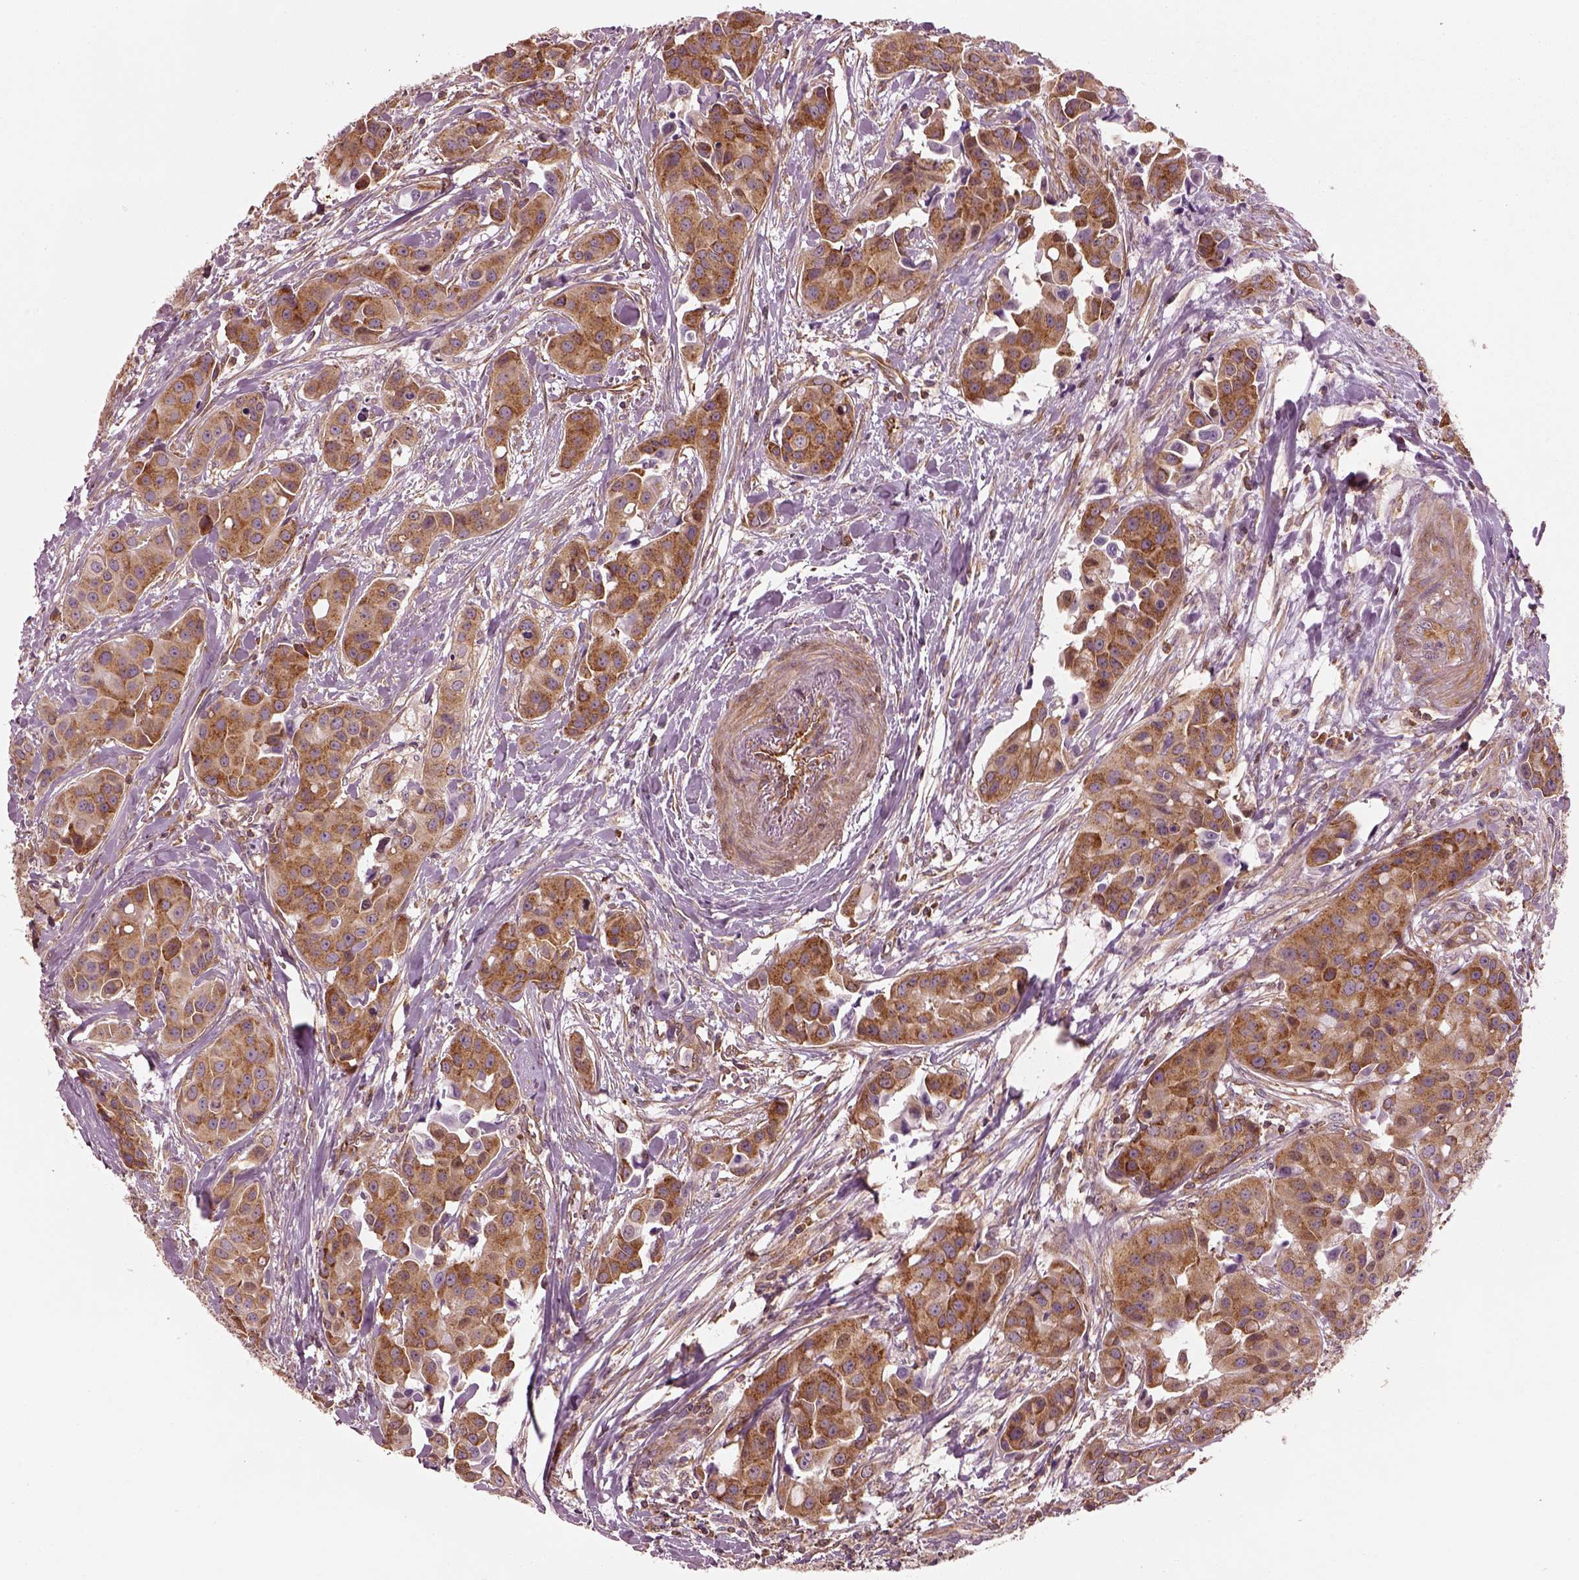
{"staining": {"intensity": "strong", "quantity": "25%-75%", "location": "cytoplasmic/membranous"}, "tissue": "head and neck cancer", "cell_type": "Tumor cells", "image_type": "cancer", "snomed": [{"axis": "morphology", "description": "Adenocarcinoma, NOS"}, {"axis": "topography", "description": "Head-Neck"}], "caption": "Strong cytoplasmic/membranous staining for a protein is identified in about 25%-75% of tumor cells of head and neck cancer using immunohistochemistry.", "gene": "LSM14A", "patient": {"sex": "male", "age": 76}}